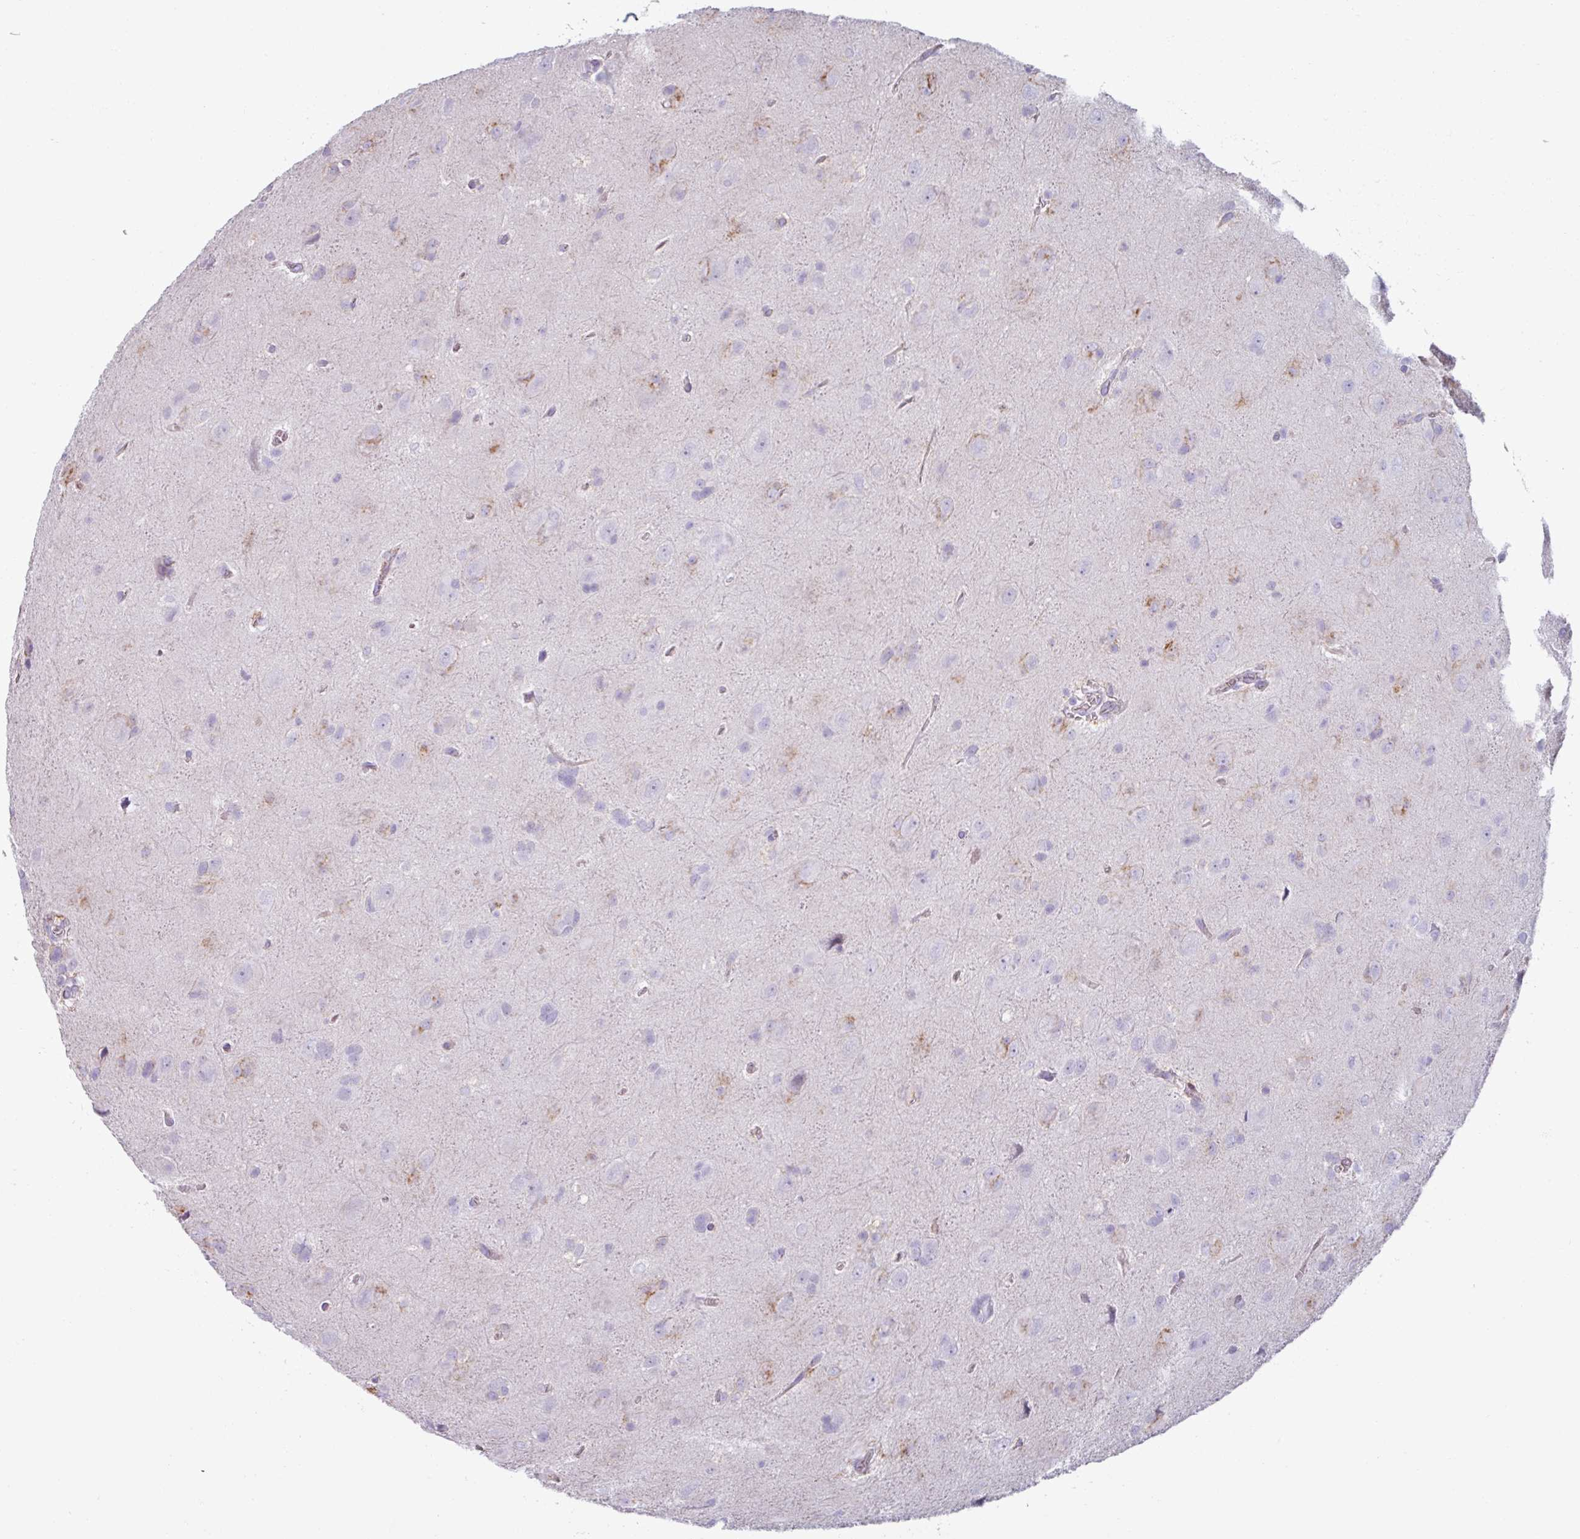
{"staining": {"intensity": "weak", "quantity": "<25%", "location": "cytoplasmic/membranous"}, "tissue": "glioma", "cell_type": "Tumor cells", "image_type": "cancer", "snomed": [{"axis": "morphology", "description": "Glioma, malignant, Low grade"}, {"axis": "topography", "description": "Brain"}], "caption": "Immunohistochemistry (IHC) image of glioma stained for a protein (brown), which demonstrates no positivity in tumor cells. The staining is performed using DAB brown chromogen with nuclei counter-stained in using hematoxylin.", "gene": "SPESP1", "patient": {"sex": "male", "age": 58}}